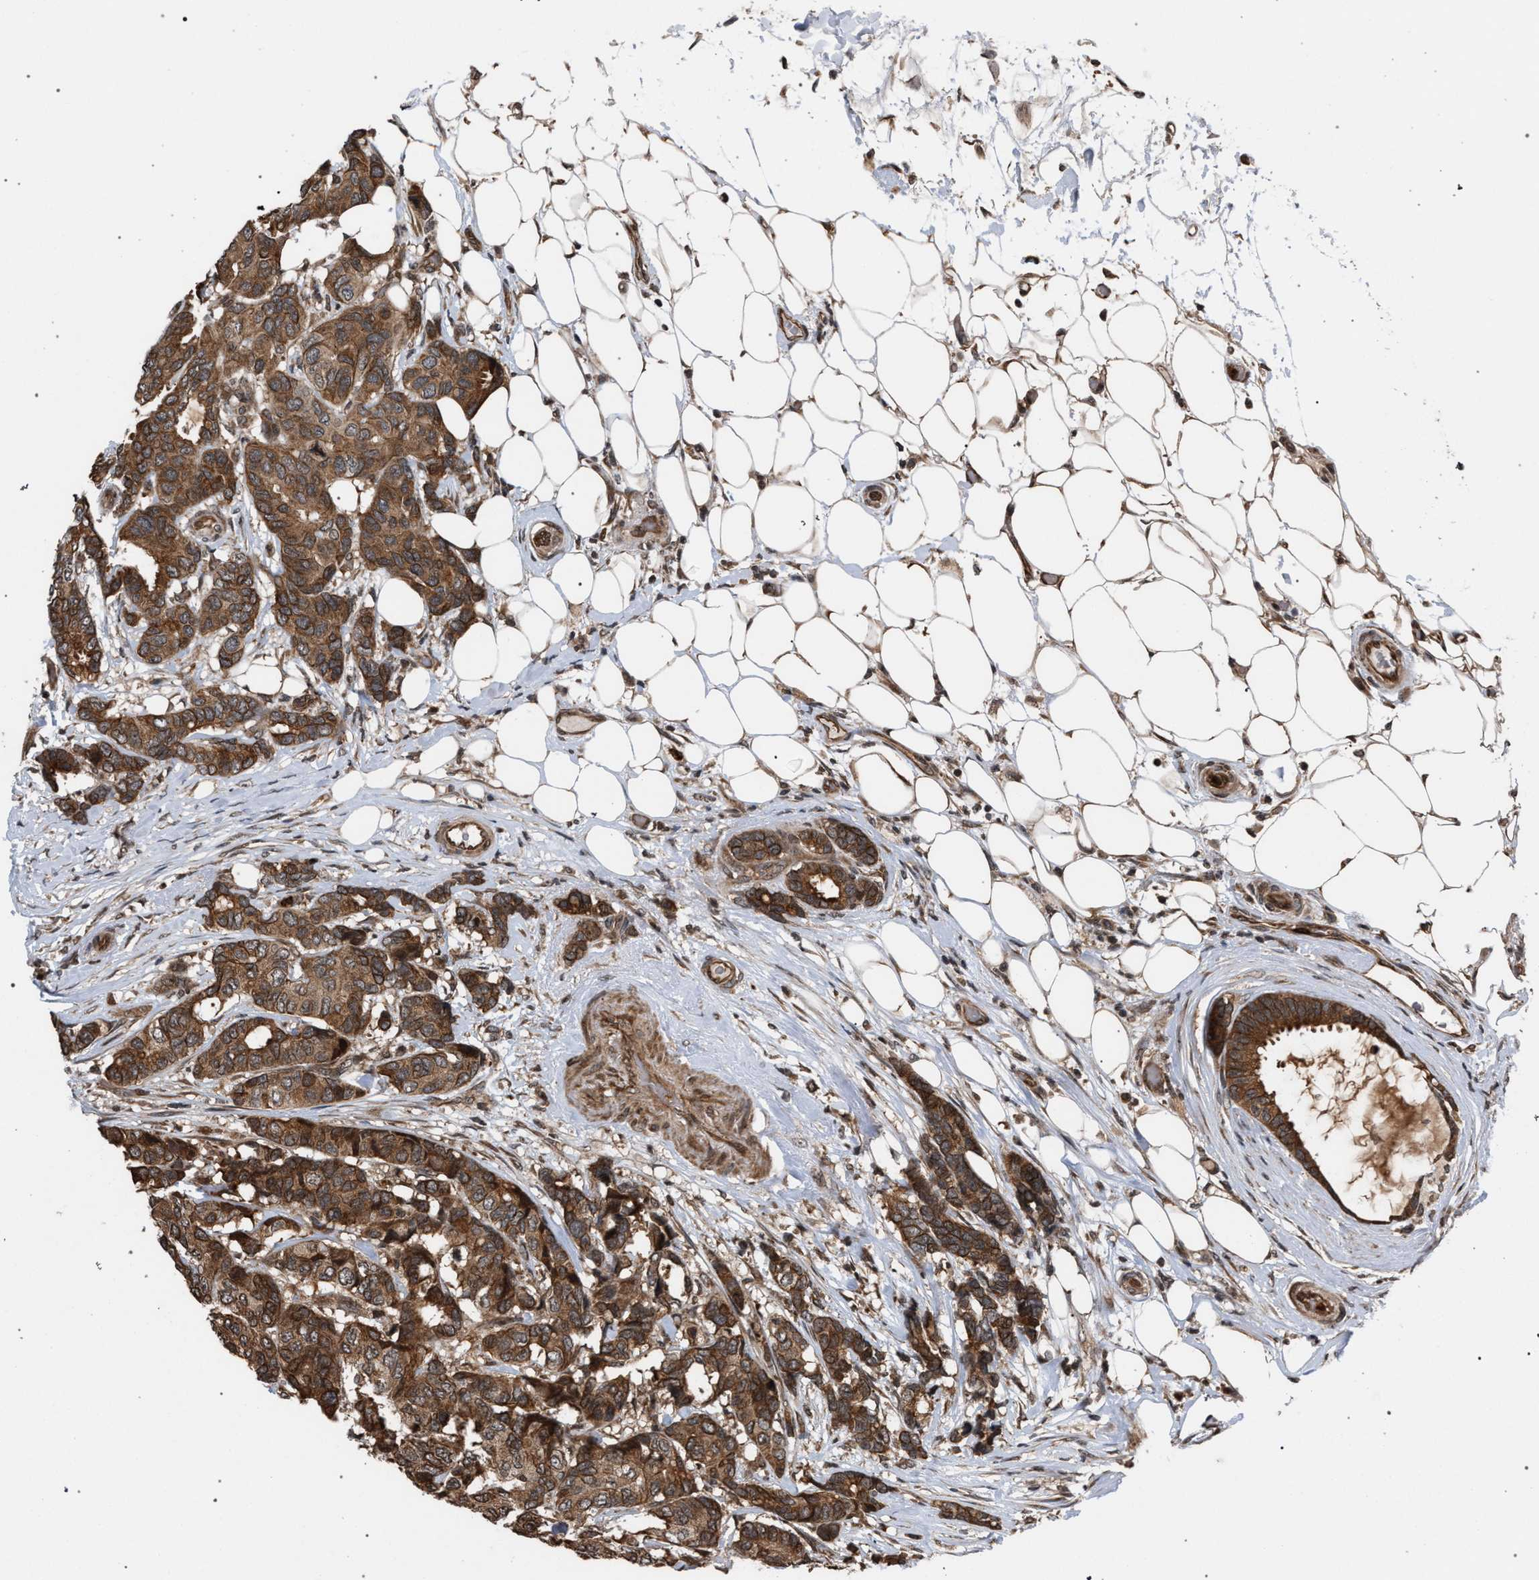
{"staining": {"intensity": "strong", "quantity": ">75%", "location": "cytoplasmic/membranous"}, "tissue": "breast cancer", "cell_type": "Tumor cells", "image_type": "cancer", "snomed": [{"axis": "morphology", "description": "Duct carcinoma"}, {"axis": "topography", "description": "Breast"}], "caption": "Protein staining by IHC exhibits strong cytoplasmic/membranous staining in approximately >75% of tumor cells in infiltrating ductal carcinoma (breast).", "gene": "IRAK4", "patient": {"sex": "female", "age": 87}}